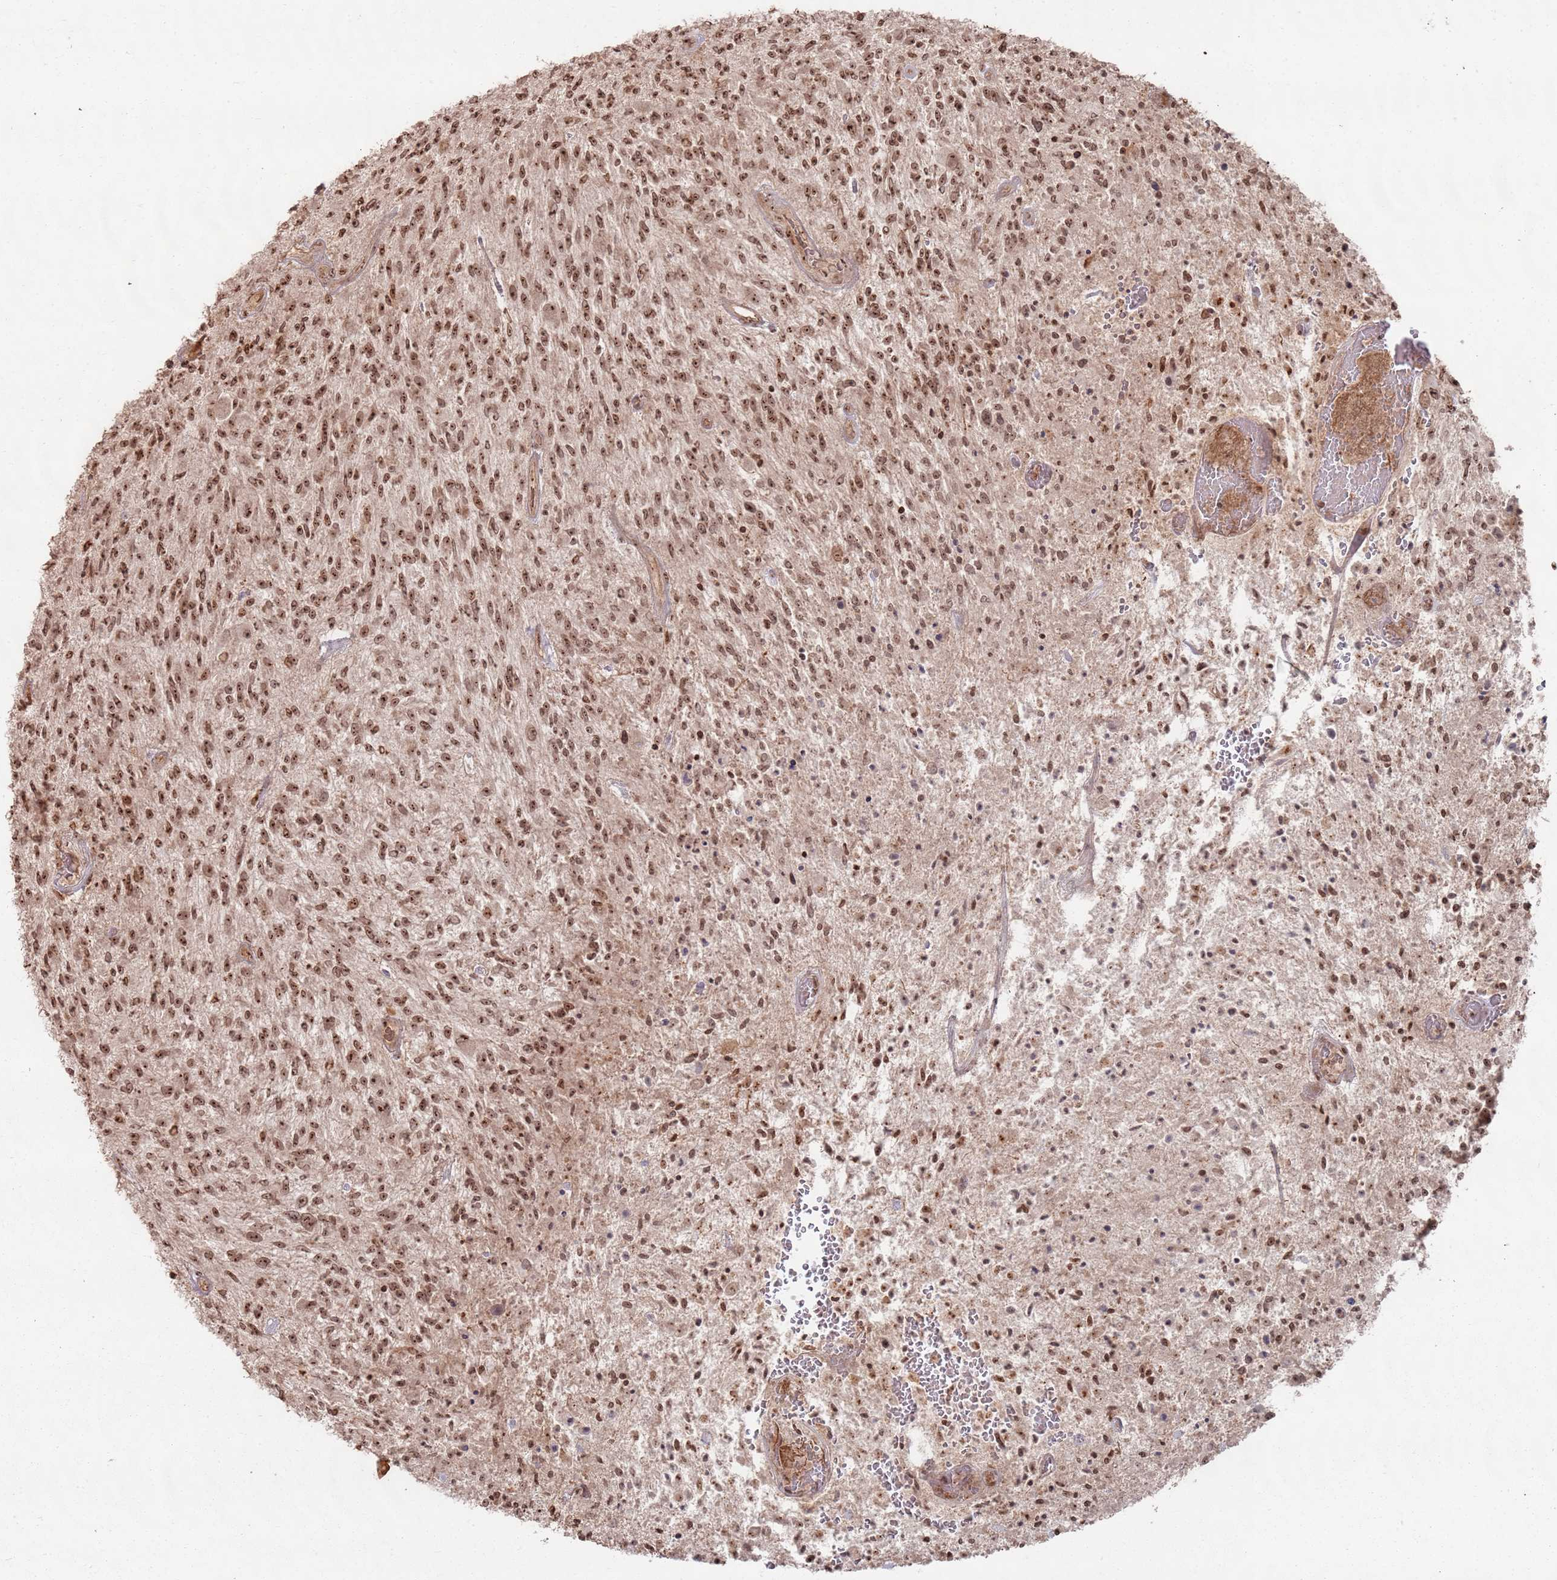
{"staining": {"intensity": "strong", "quantity": ">75%", "location": "nuclear"}, "tissue": "glioma", "cell_type": "Tumor cells", "image_type": "cancer", "snomed": [{"axis": "morphology", "description": "Glioma, malignant, High grade"}, {"axis": "topography", "description": "Brain"}], "caption": "About >75% of tumor cells in human glioma reveal strong nuclear protein positivity as visualized by brown immunohistochemical staining.", "gene": "UTP11", "patient": {"sex": "male", "age": 47}}